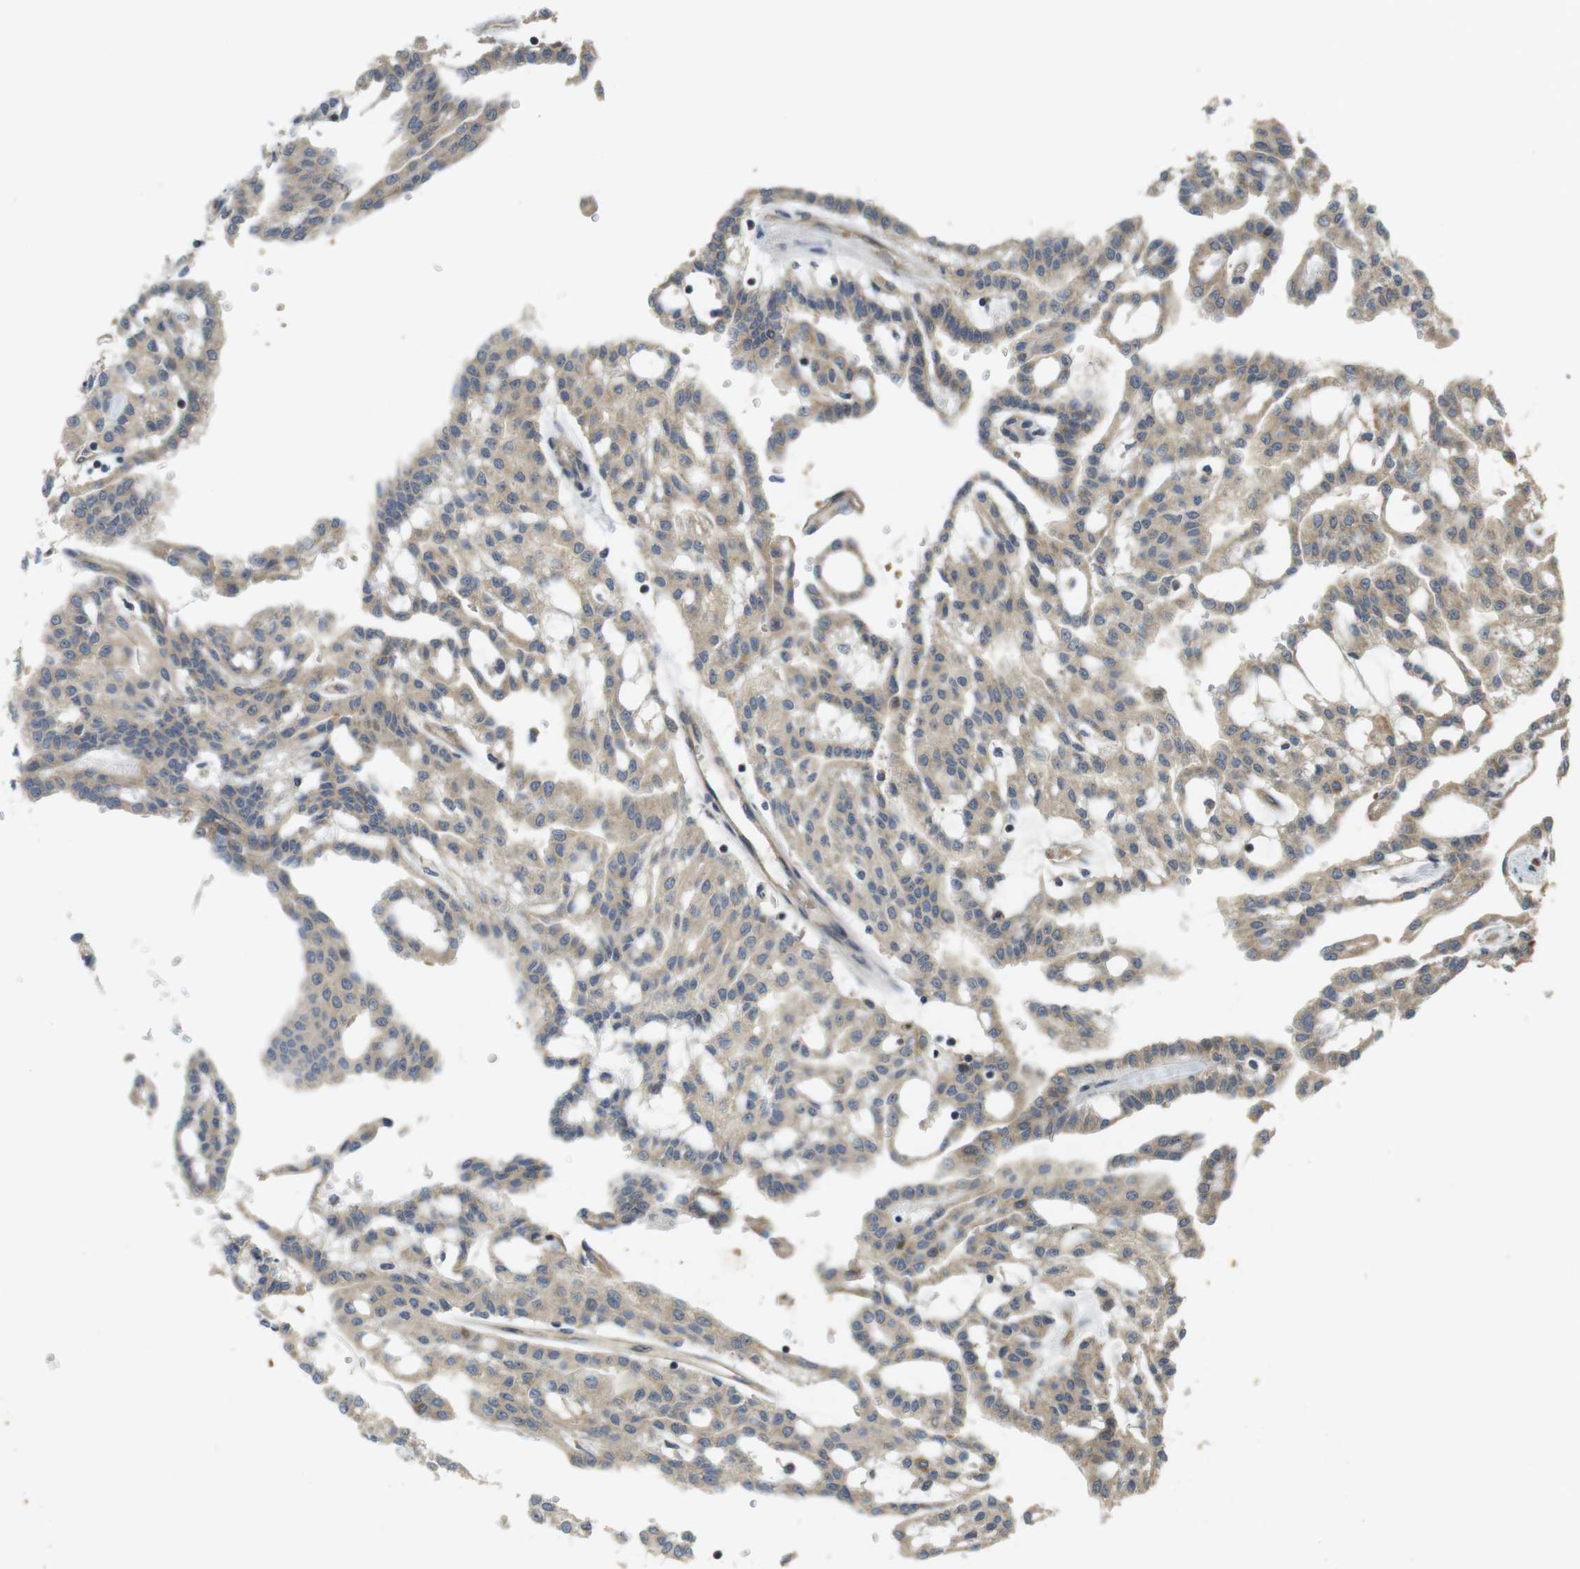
{"staining": {"intensity": "weak", "quantity": ">75%", "location": "cytoplasmic/membranous"}, "tissue": "renal cancer", "cell_type": "Tumor cells", "image_type": "cancer", "snomed": [{"axis": "morphology", "description": "Adenocarcinoma, NOS"}, {"axis": "topography", "description": "Kidney"}], "caption": "This is a micrograph of immunohistochemistry staining of adenocarcinoma (renal), which shows weak positivity in the cytoplasmic/membranous of tumor cells.", "gene": "CLTC", "patient": {"sex": "male", "age": 63}}